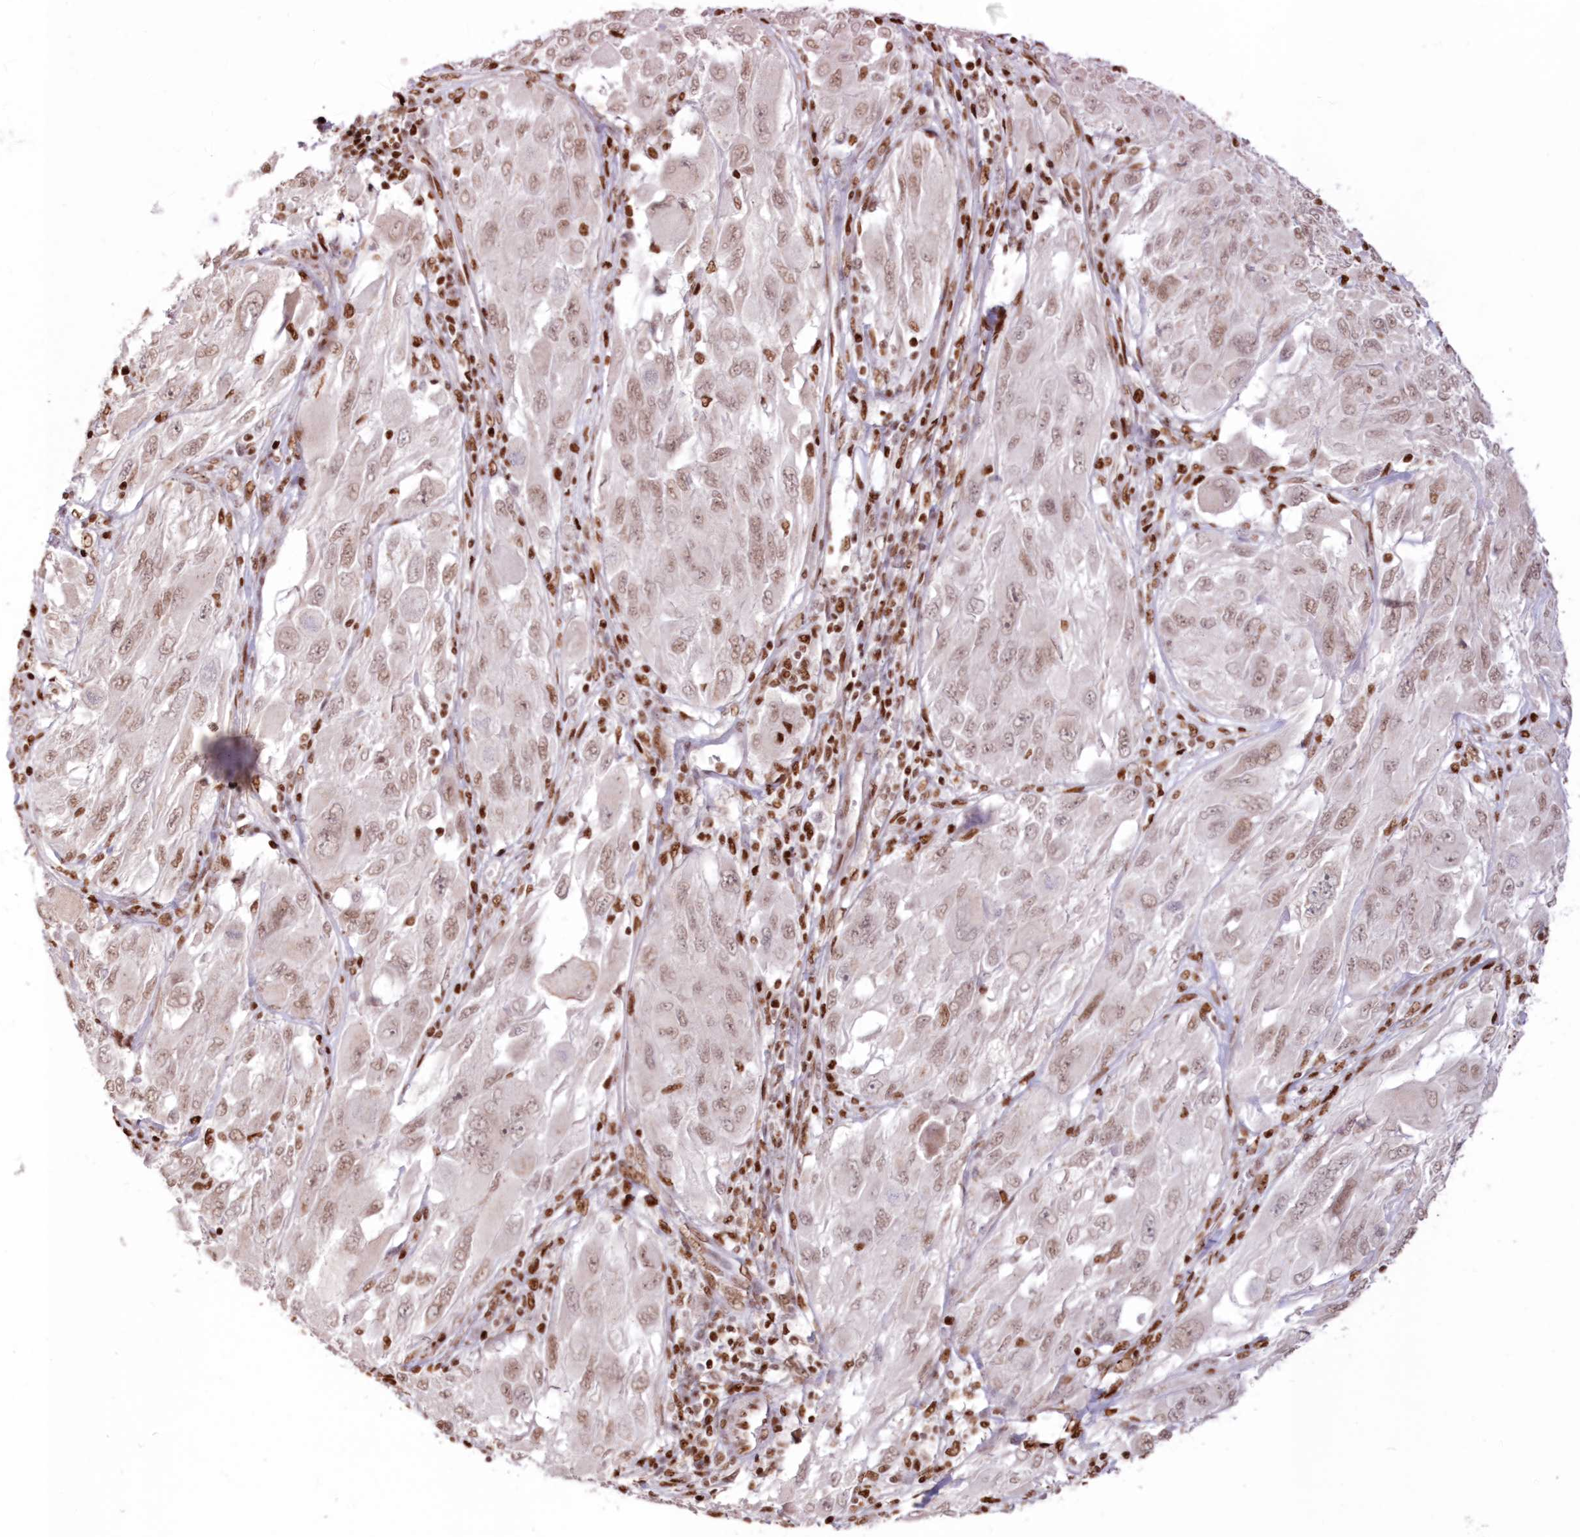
{"staining": {"intensity": "weak", "quantity": ">75%", "location": "nuclear"}, "tissue": "melanoma", "cell_type": "Tumor cells", "image_type": "cancer", "snomed": [{"axis": "morphology", "description": "Malignant melanoma, NOS"}, {"axis": "topography", "description": "Skin"}], "caption": "IHC of melanoma exhibits low levels of weak nuclear expression in approximately >75% of tumor cells. (brown staining indicates protein expression, while blue staining denotes nuclei).", "gene": "POLR2B", "patient": {"sex": "female", "age": 91}}